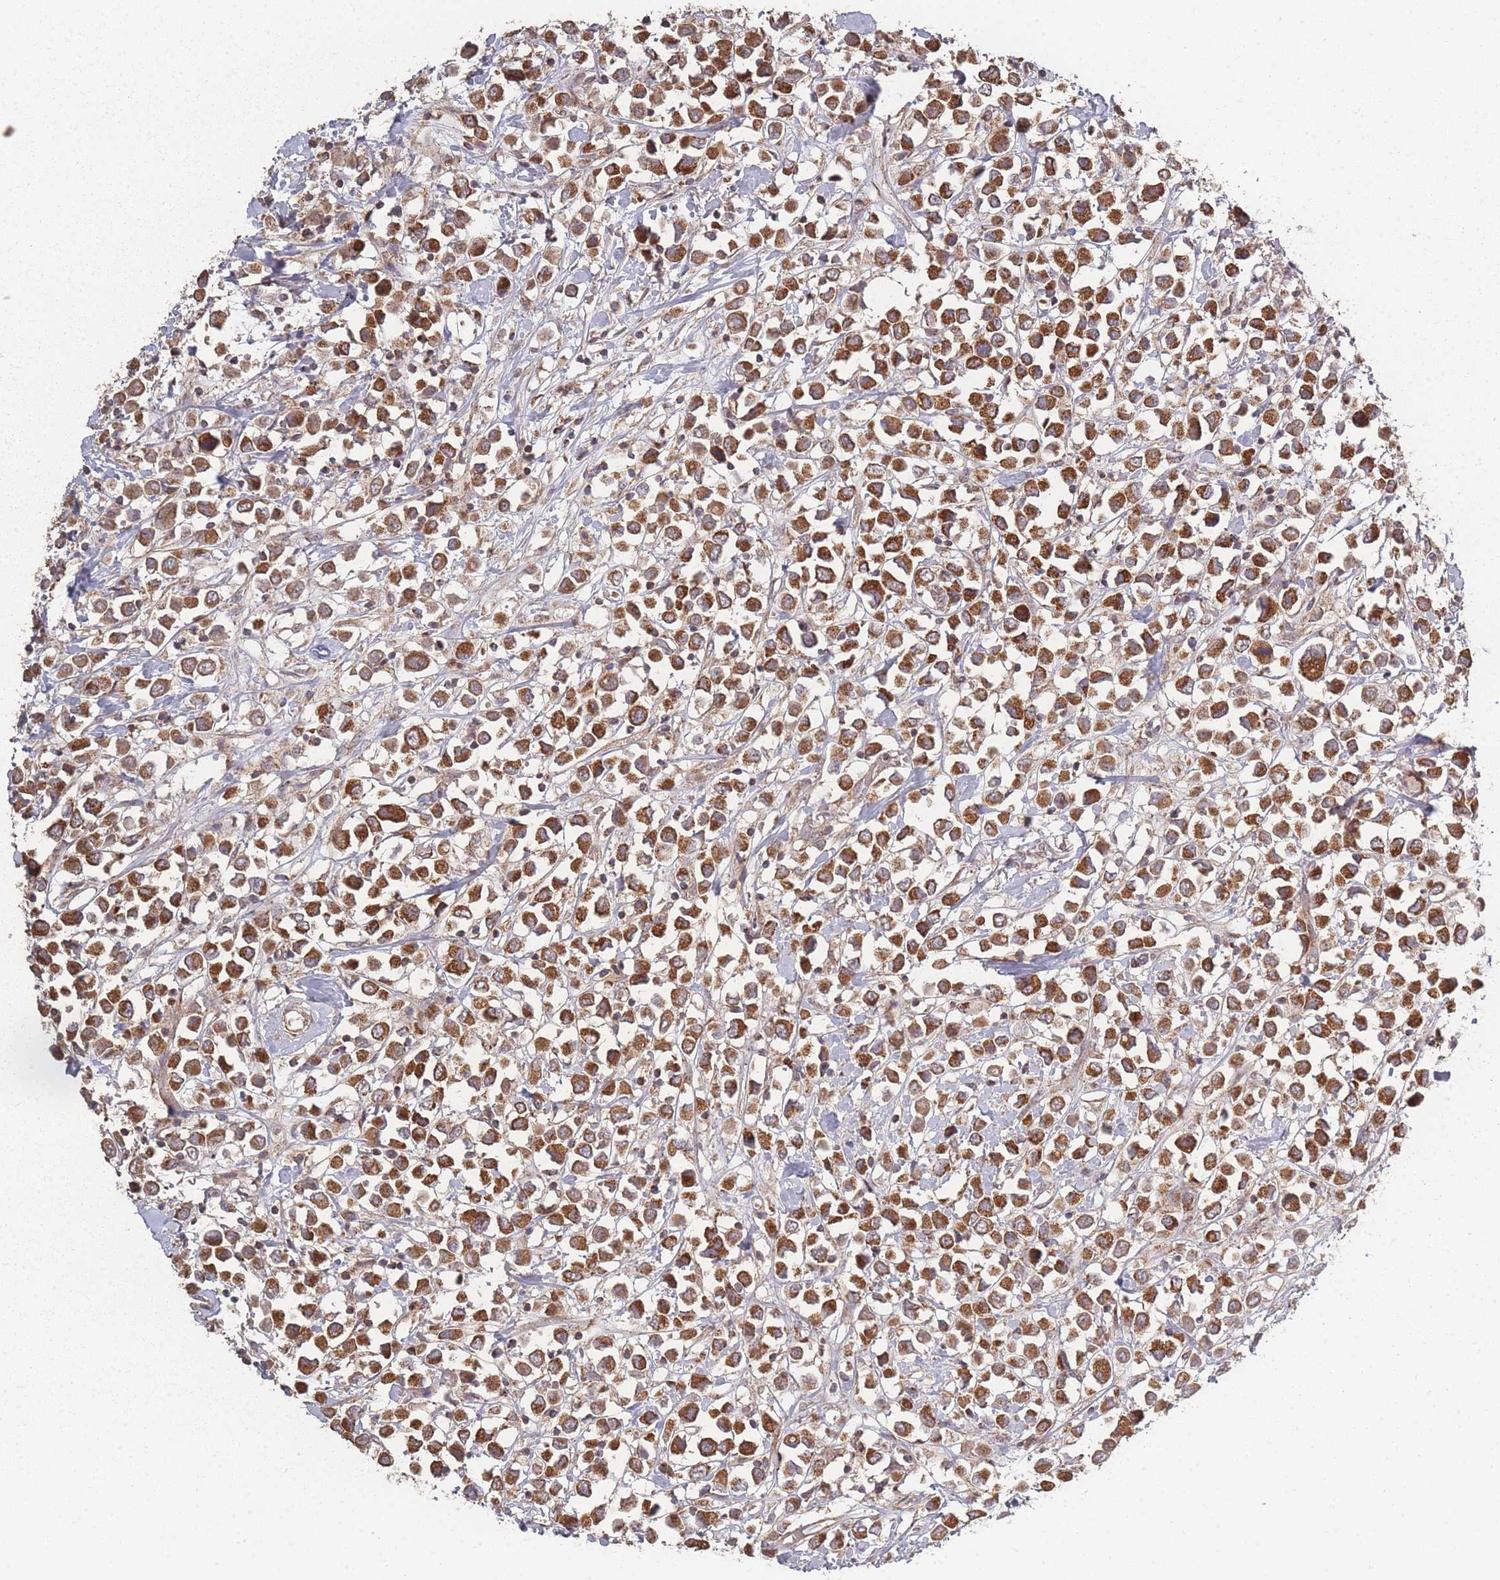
{"staining": {"intensity": "strong", "quantity": ">75%", "location": "cytoplasmic/membranous"}, "tissue": "breast cancer", "cell_type": "Tumor cells", "image_type": "cancer", "snomed": [{"axis": "morphology", "description": "Duct carcinoma"}, {"axis": "topography", "description": "Breast"}], "caption": "Immunohistochemistry (IHC) (DAB (3,3'-diaminobenzidine)) staining of breast infiltrating ductal carcinoma demonstrates strong cytoplasmic/membranous protein positivity in approximately >75% of tumor cells.", "gene": "LYRM7", "patient": {"sex": "female", "age": 61}}